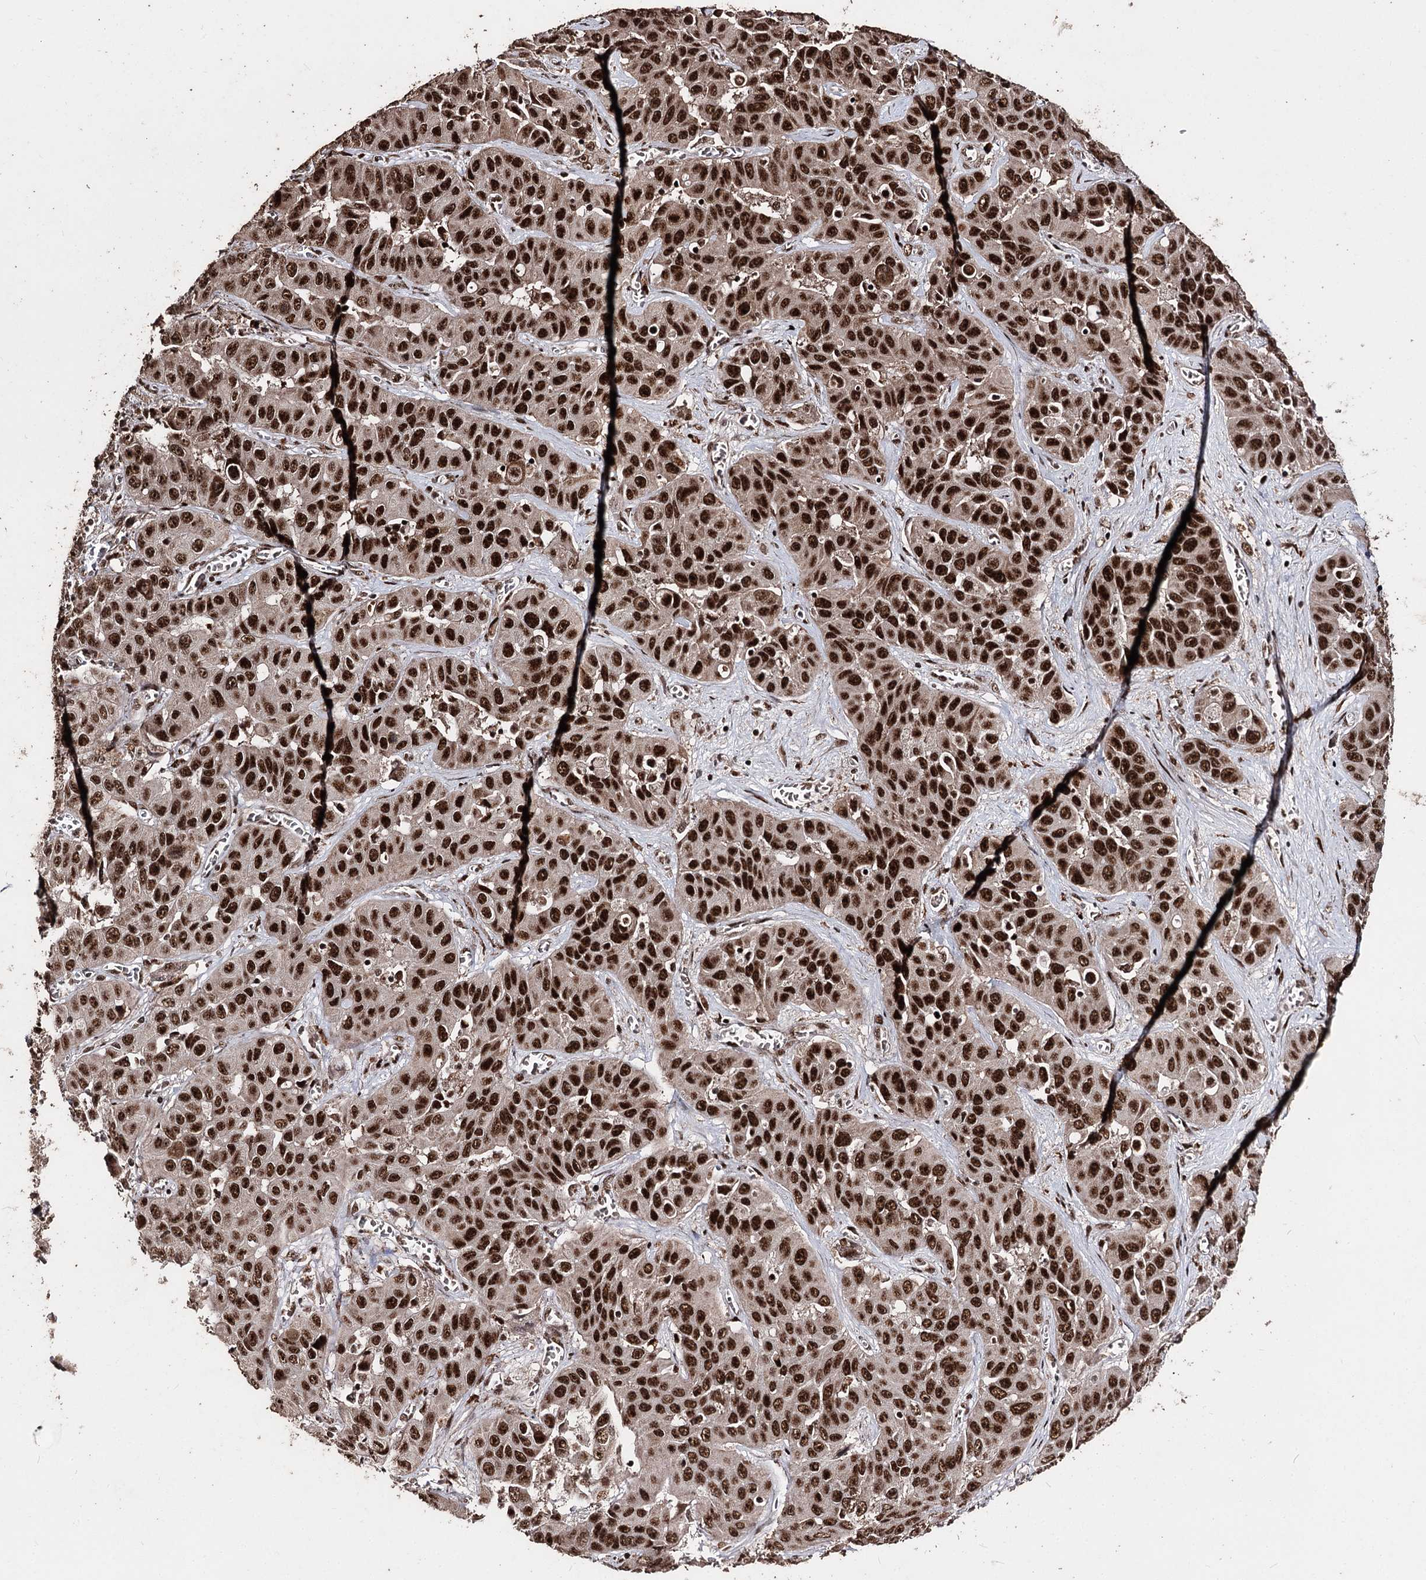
{"staining": {"intensity": "strong", "quantity": ">75%", "location": "nuclear"}, "tissue": "liver cancer", "cell_type": "Tumor cells", "image_type": "cancer", "snomed": [{"axis": "morphology", "description": "Cholangiocarcinoma"}, {"axis": "topography", "description": "Liver"}], "caption": "Immunohistochemistry (IHC) of human cholangiocarcinoma (liver) displays high levels of strong nuclear staining in about >75% of tumor cells.", "gene": "U2SURP", "patient": {"sex": "female", "age": 52}}